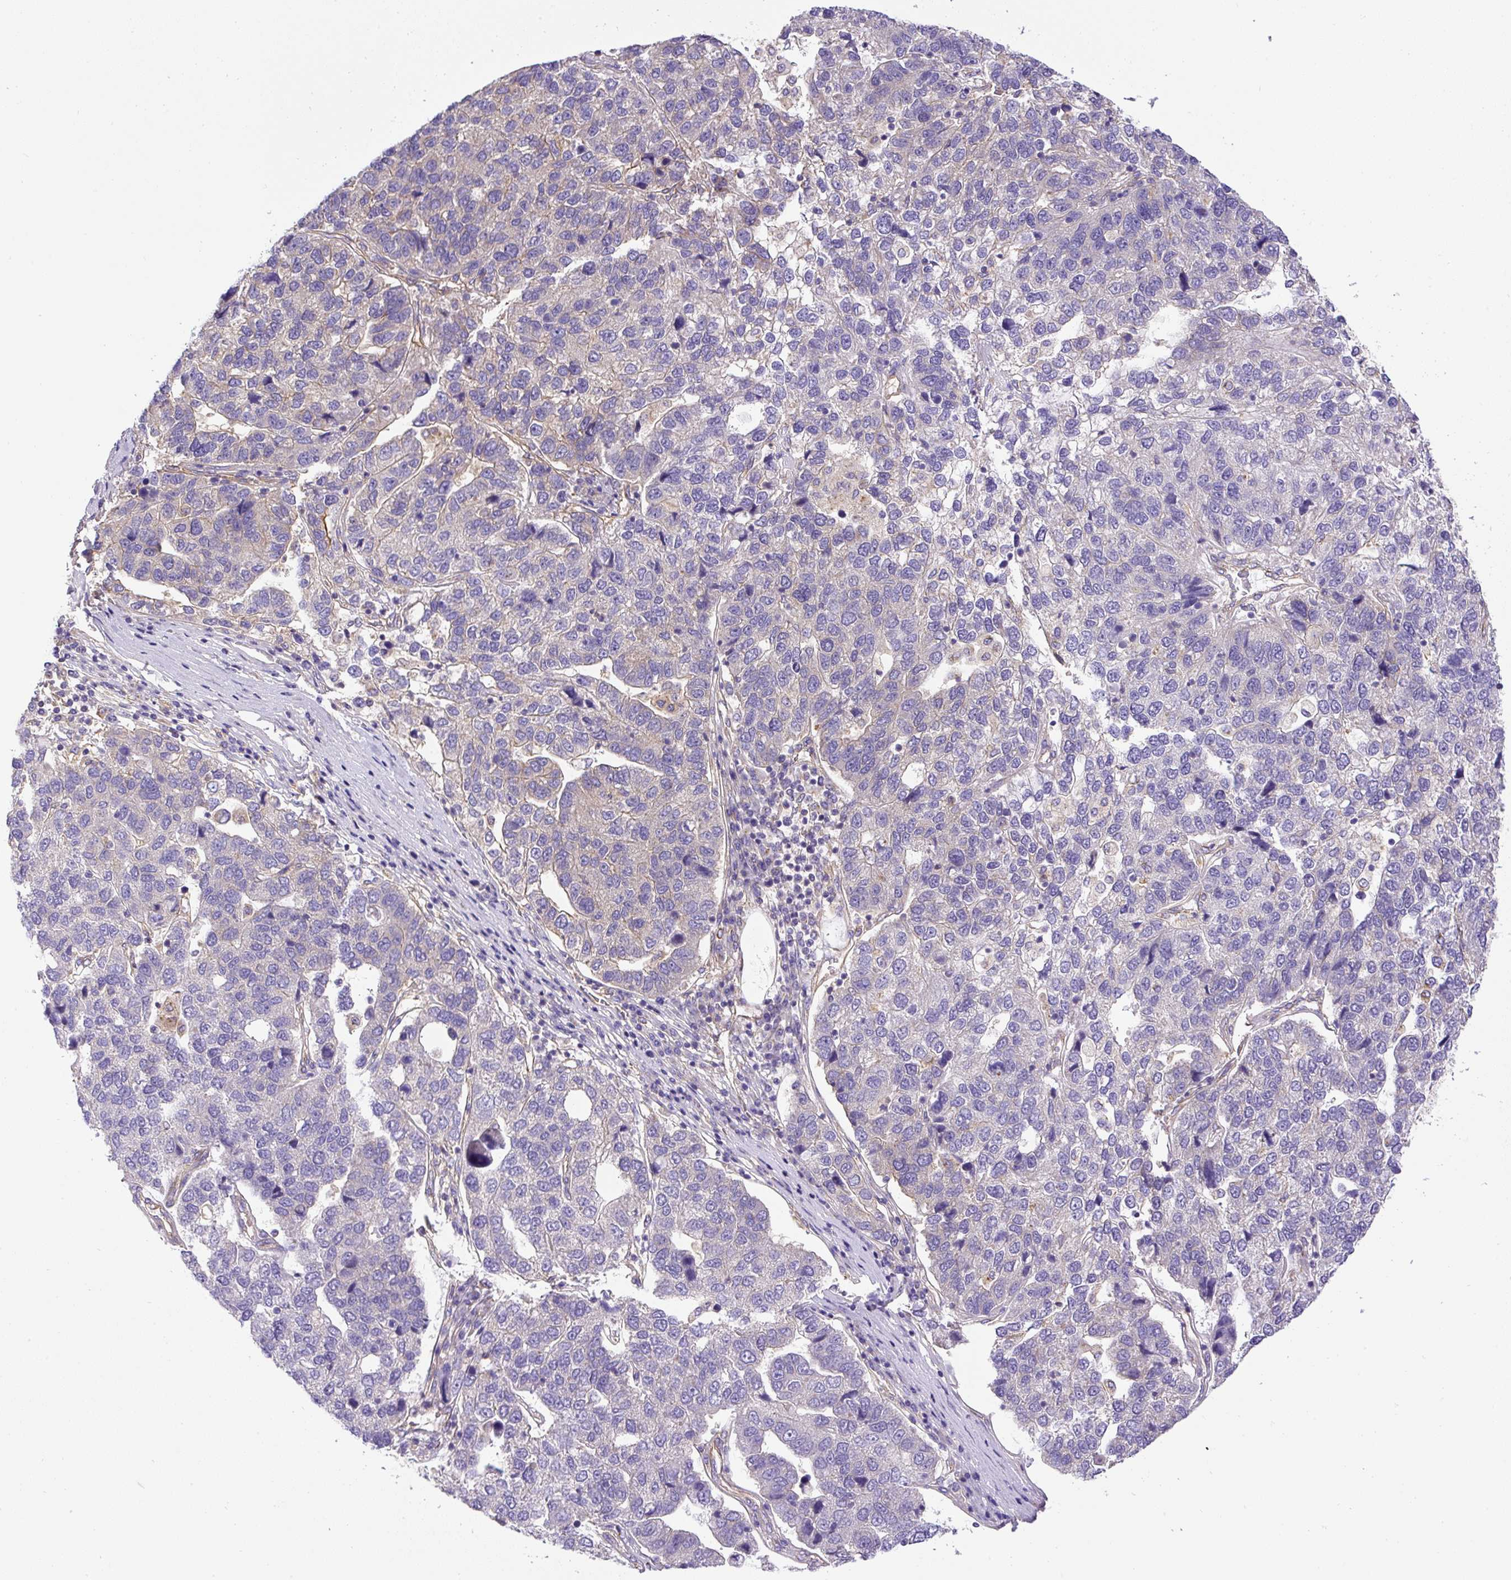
{"staining": {"intensity": "negative", "quantity": "none", "location": "none"}, "tissue": "pancreatic cancer", "cell_type": "Tumor cells", "image_type": "cancer", "snomed": [{"axis": "morphology", "description": "Adenocarcinoma, NOS"}, {"axis": "topography", "description": "Pancreas"}], "caption": "The IHC histopathology image has no significant expression in tumor cells of pancreatic adenocarcinoma tissue.", "gene": "DCTN1", "patient": {"sex": "female", "age": 61}}